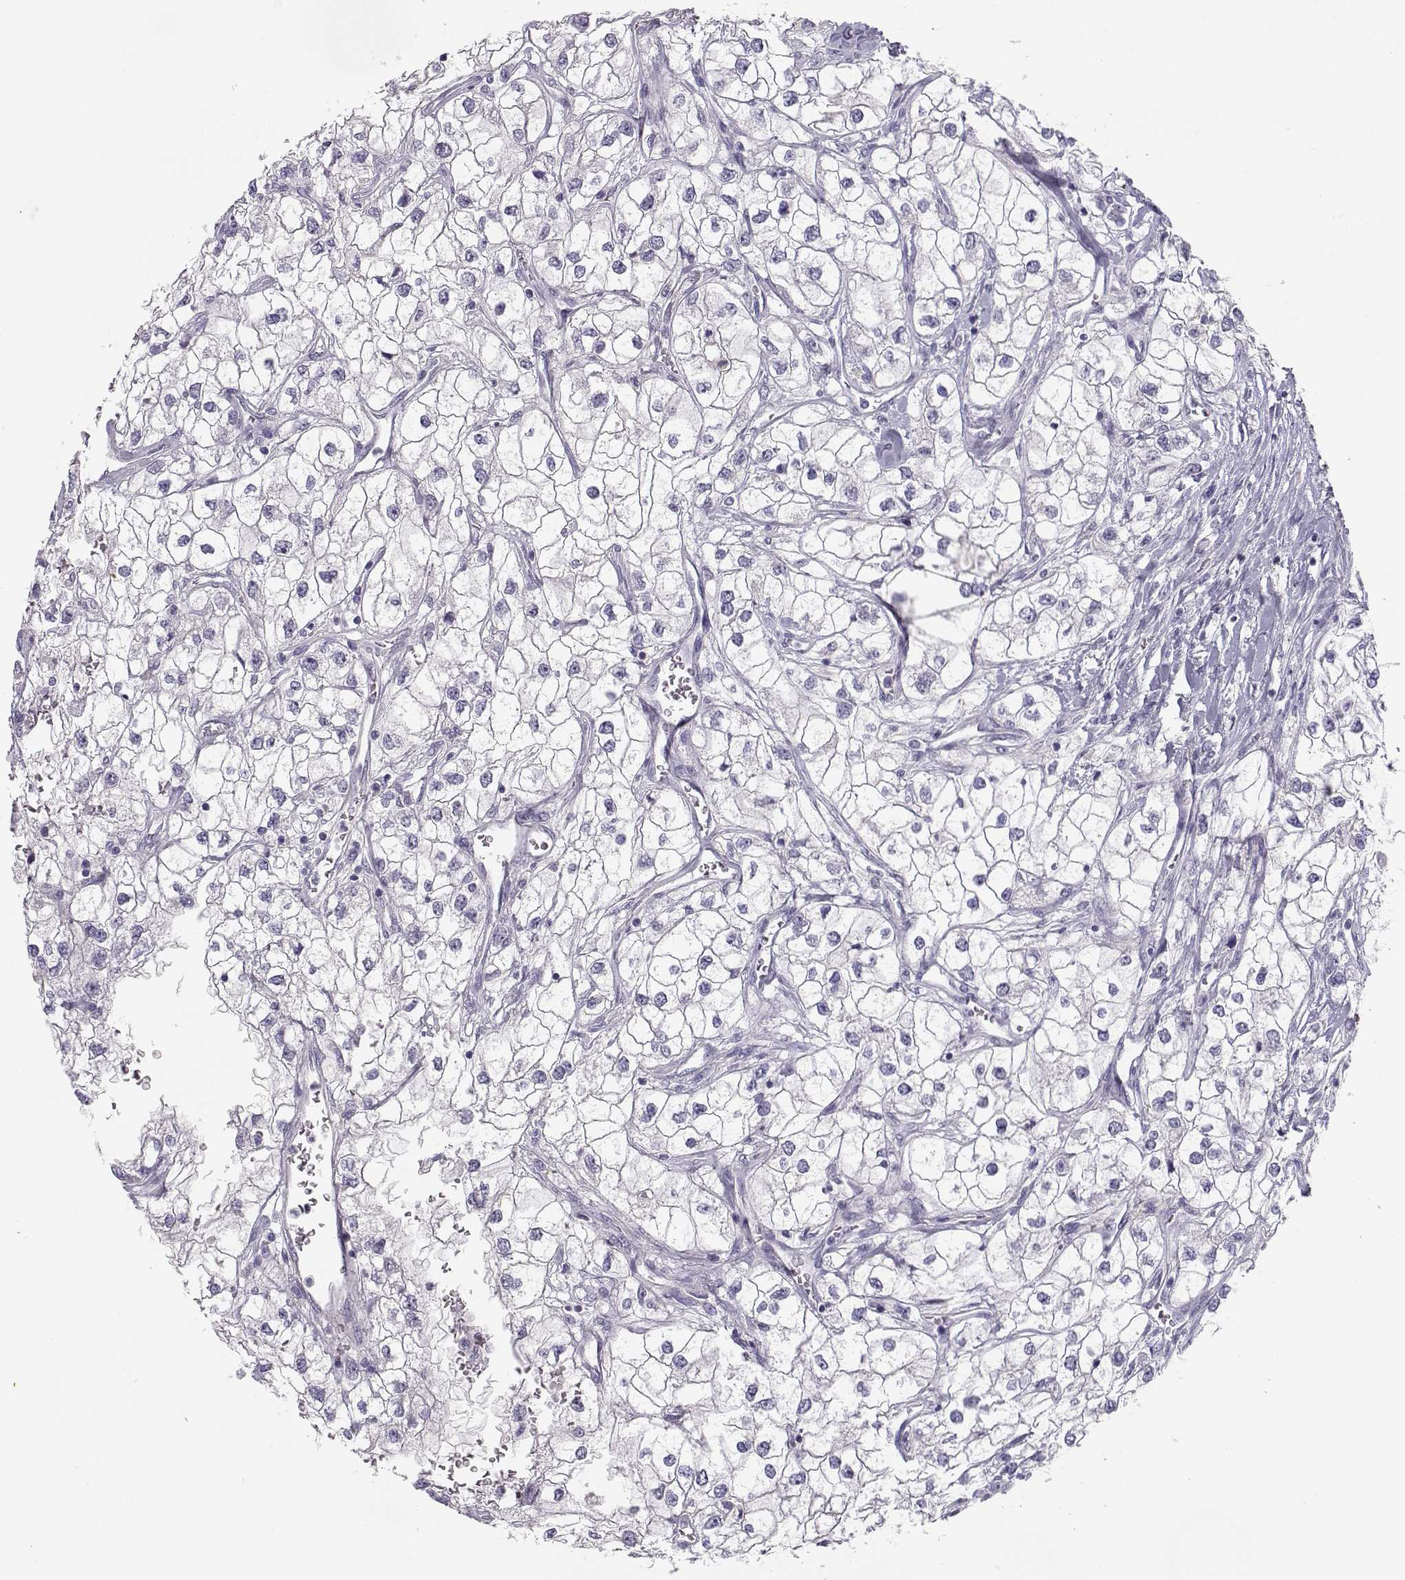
{"staining": {"intensity": "negative", "quantity": "none", "location": "none"}, "tissue": "renal cancer", "cell_type": "Tumor cells", "image_type": "cancer", "snomed": [{"axis": "morphology", "description": "Adenocarcinoma, NOS"}, {"axis": "topography", "description": "Kidney"}], "caption": "Human renal cancer stained for a protein using immunohistochemistry (IHC) displays no staining in tumor cells.", "gene": "OPN5", "patient": {"sex": "male", "age": 59}}